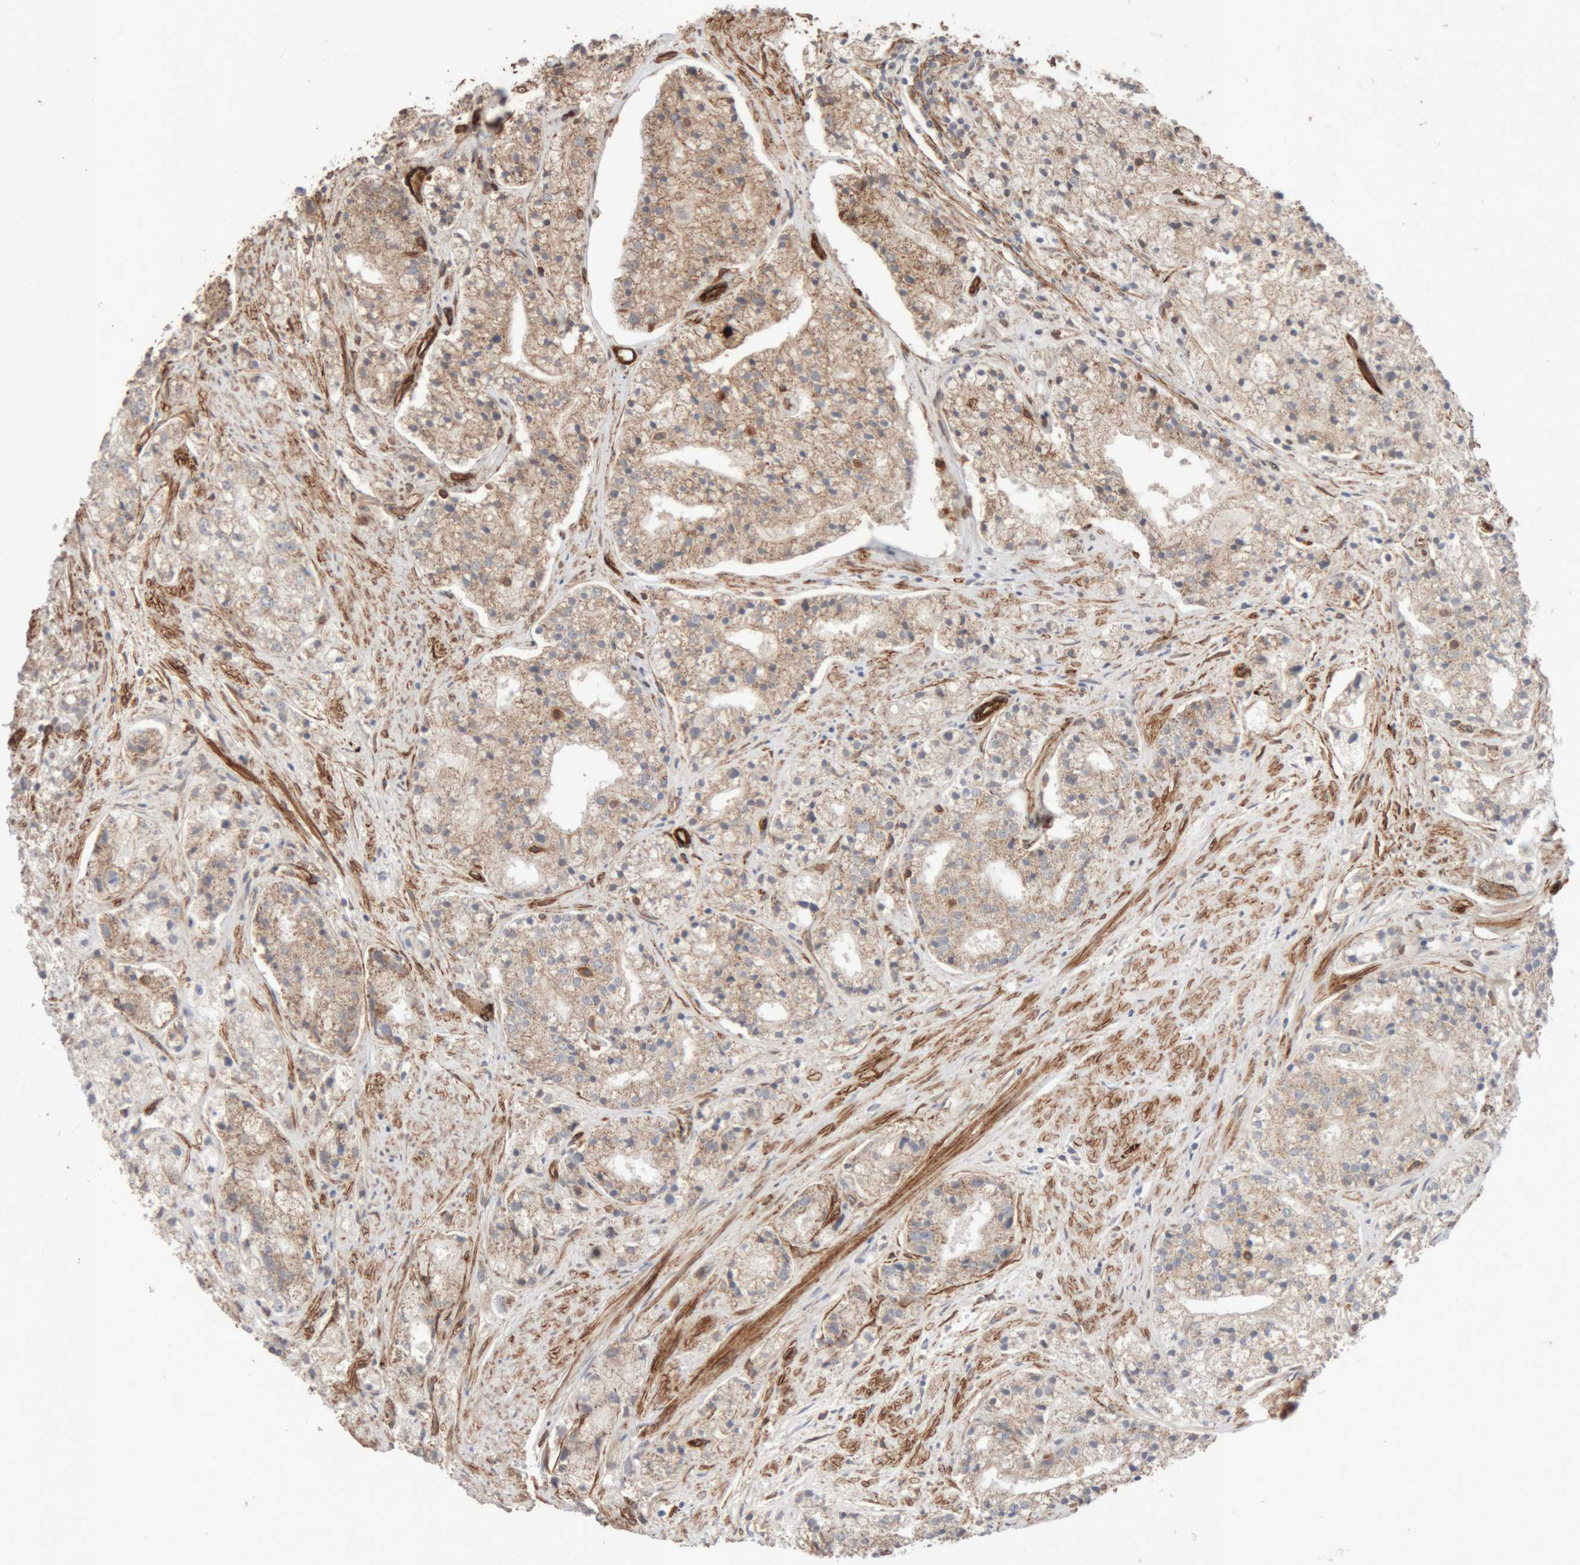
{"staining": {"intensity": "weak", "quantity": ">75%", "location": "cytoplasmic/membranous"}, "tissue": "prostate cancer", "cell_type": "Tumor cells", "image_type": "cancer", "snomed": [{"axis": "morphology", "description": "Adenocarcinoma, High grade"}, {"axis": "topography", "description": "Prostate"}], "caption": "The histopathology image exhibits immunohistochemical staining of prostate cancer (adenocarcinoma (high-grade)). There is weak cytoplasmic/membranous positivity is seen in about >75% of tumor cells.", "gene": "RAB32", "patient": {"sex": "male", "age": 50}}